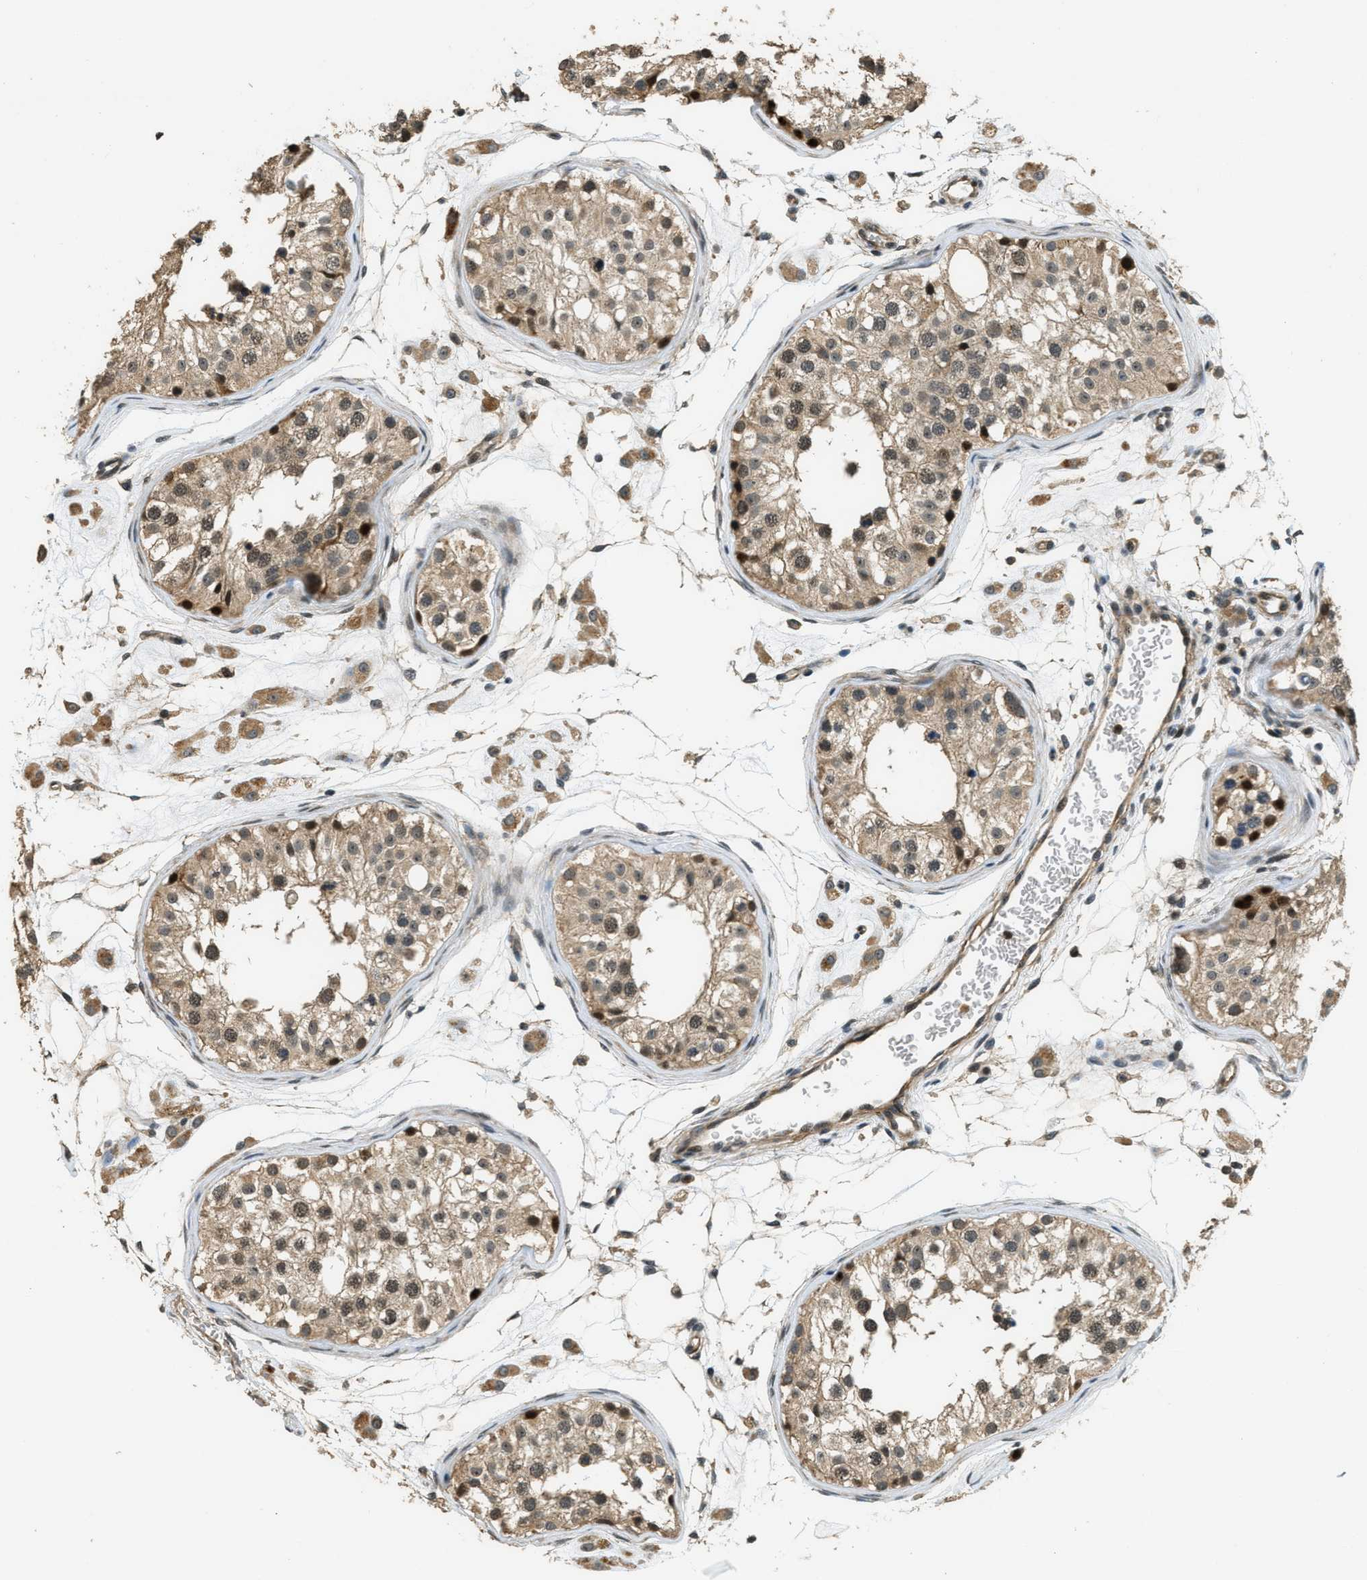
{"staining": {"intensity": "weak", "quantity": ">75%", "location": "cytoplasmic/membranous,nuclear"}, "tissue": "testis", "cell_type": "Cells in seminiferous ducts", "image_type": "normal", "snomed": [{"axis": "morphology", "description": "Normal tissue, NOS"}, {"axis": "morphology", "description": "Adenocarcinoma, metastatic, NOS"}, {"axis": "topography", "description": "Testis"}], "caption": "Immunohistochemistry (IHC) micrograph of unremarkable testis: testis stained using immunohistochemistry displays low levels of weak protein expression localized specifically in the cytoplasmic/membranous,nuclear of cells in seminiferous ducts, appearing as a cytoplasmic/membranous,nuclear brown color.", "gene": "MED21", "patient": {"sex": "male", "age": 26}}